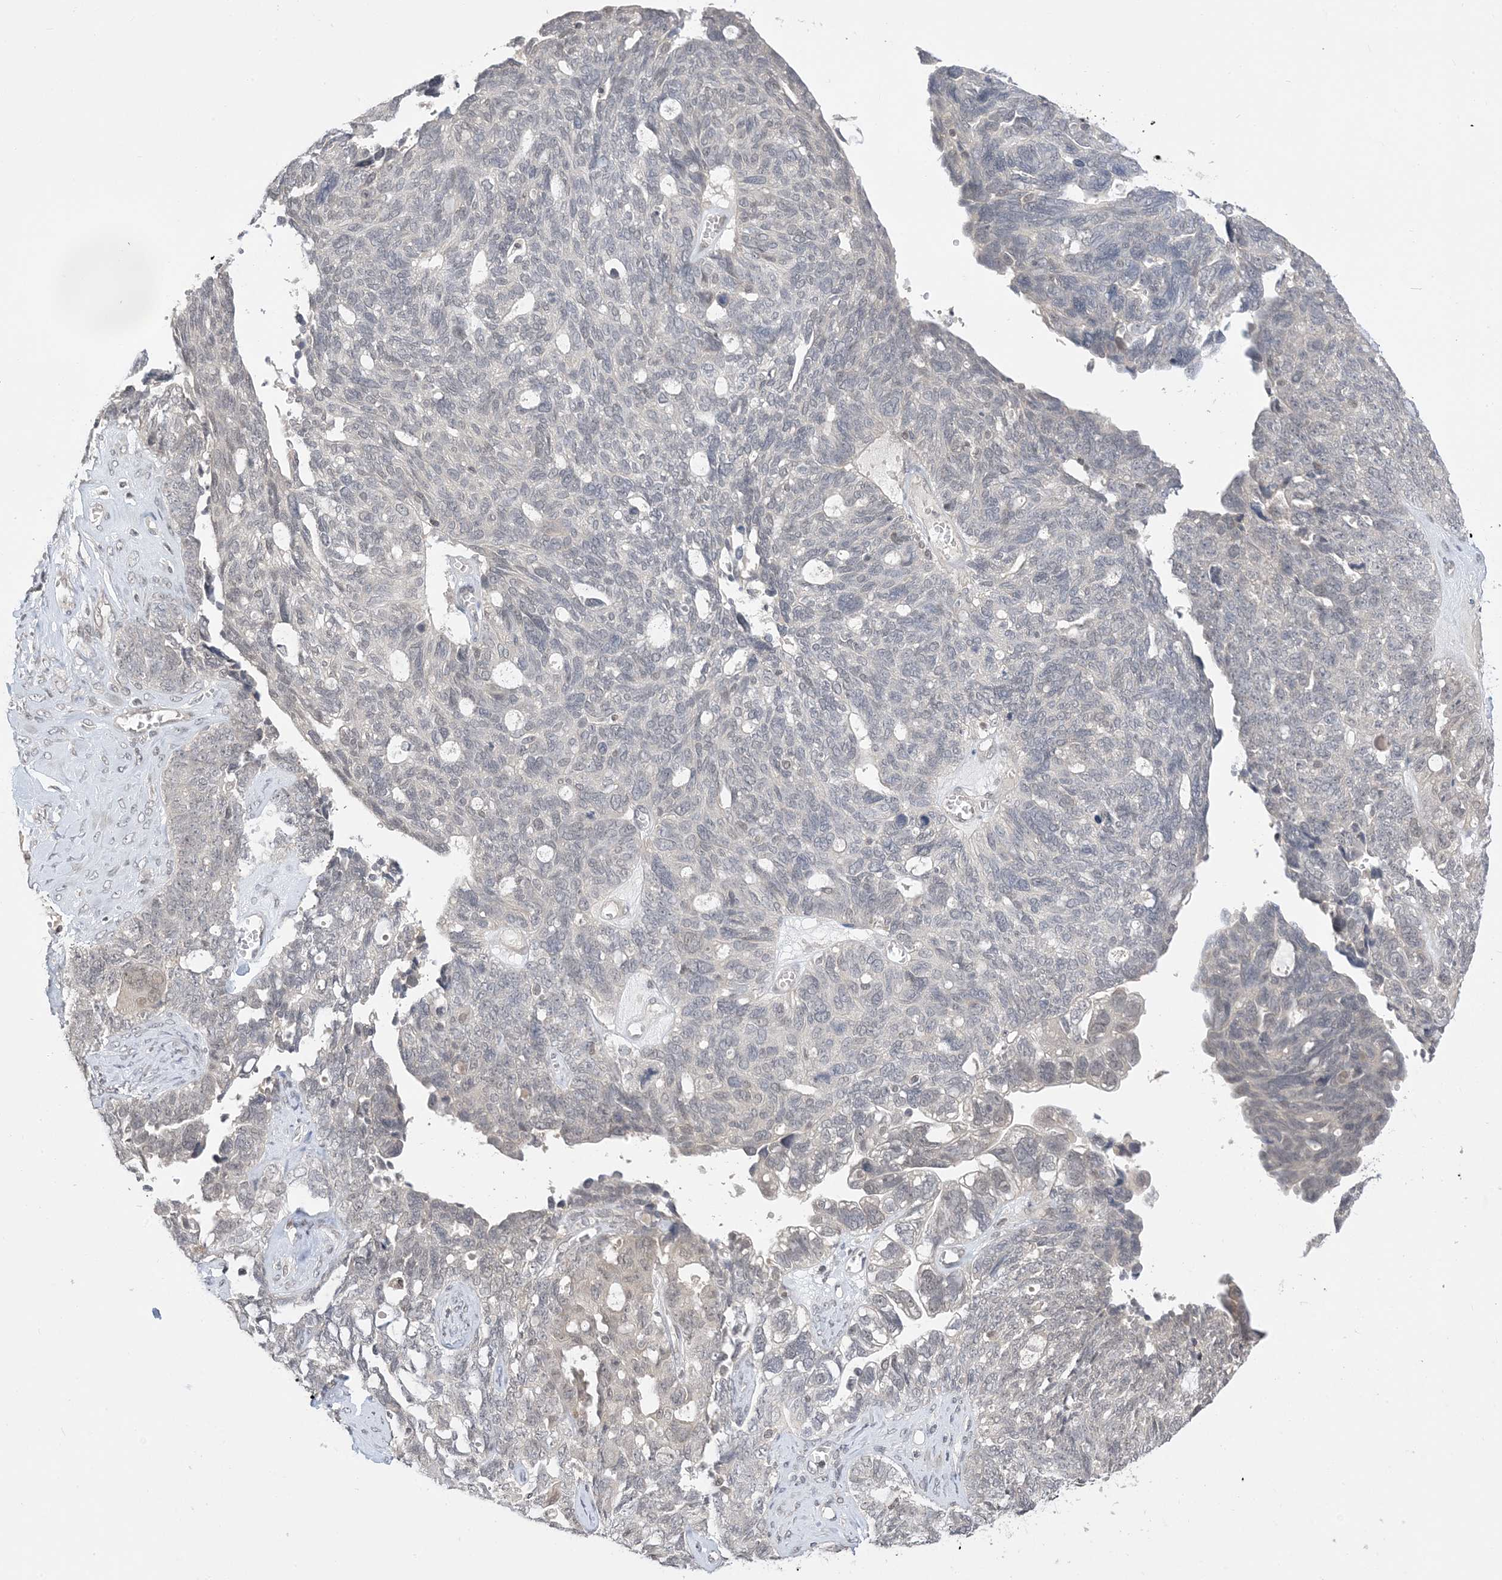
{"staining": {"intensity": "negative", "quantity": "none", "location": "none"}, "tissue": "ovarian cancer", "cell_type": "Tumor cells", "image_type": "cancer", "snomed": [{"axis": "morphology", "description": "Cystadenocarcinoma, serous, NOS"}, {"axis": "topography", "description": "Ovary"}], "caption": "The histopathology image reveals no staining of tumor cells in ovarian cancer. The staining was performed using DAB (3,3'-diaminobenzidine) to visualize the protein expression in brown, while the nuclei were stained in blue with hematoxylin (Magnification: 20x).", "gene": "RANBP9", "patient": {"sex": "female", "age": 79}}